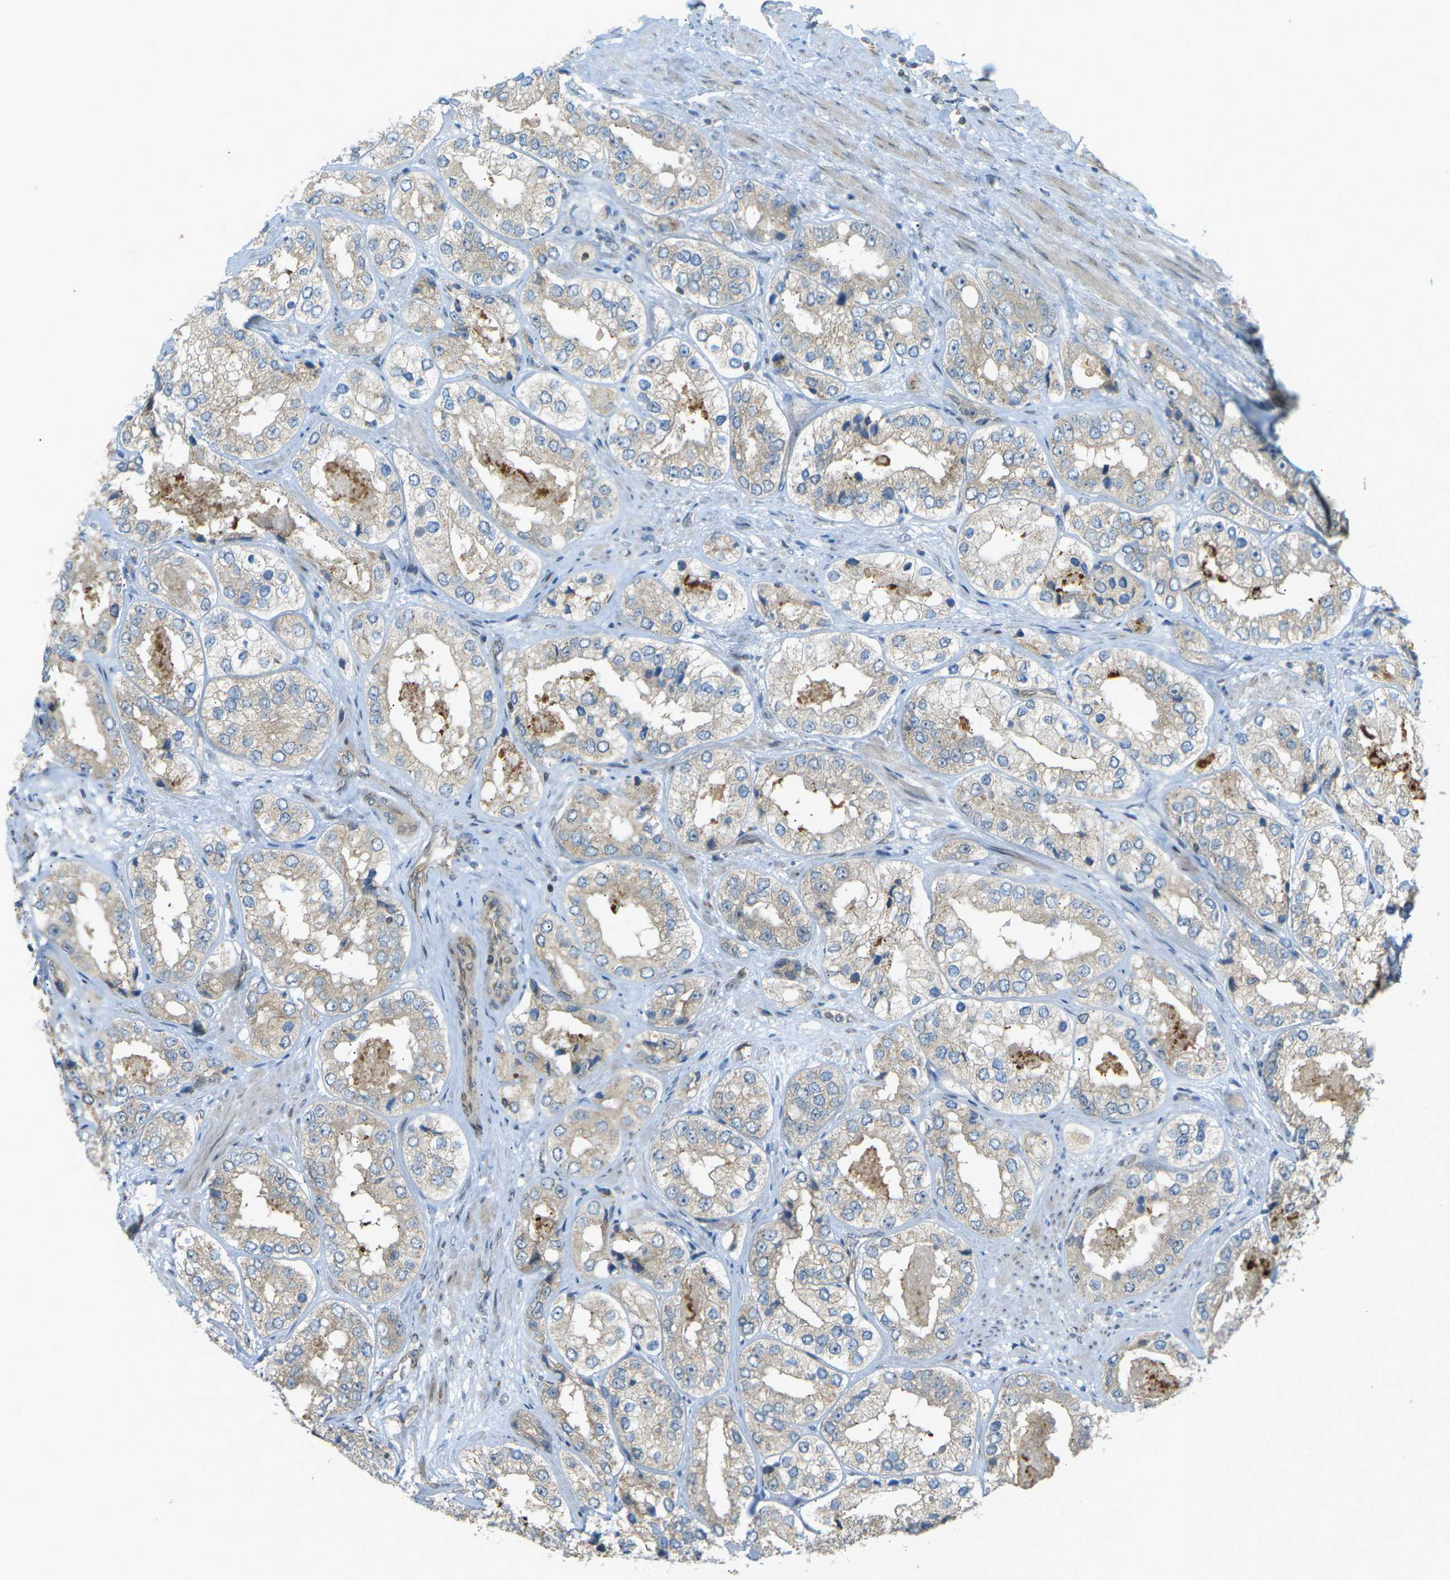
{"staining": {"intensity": "weak", "quantity": "25%-75%", "location": "cytoplasmic/membranous"}, "tissue": "prostate cancer", "cell_type": "Tumor cells", "image_type": "cancer", "snomed": [{"axis": "morphology", "description": "Adenocarcinoma, High grade"}, {"axis": "topography", "description": "Prostate"}], "caption": "Weak cytoplasmic/membranous protein expression is present in approximately 25%-75% of tumor cells in prostate cancer (adenocarcinoma (high-grade)).", "gene": "CCDC186", "patient": {"sex": "male", "age": 61}}